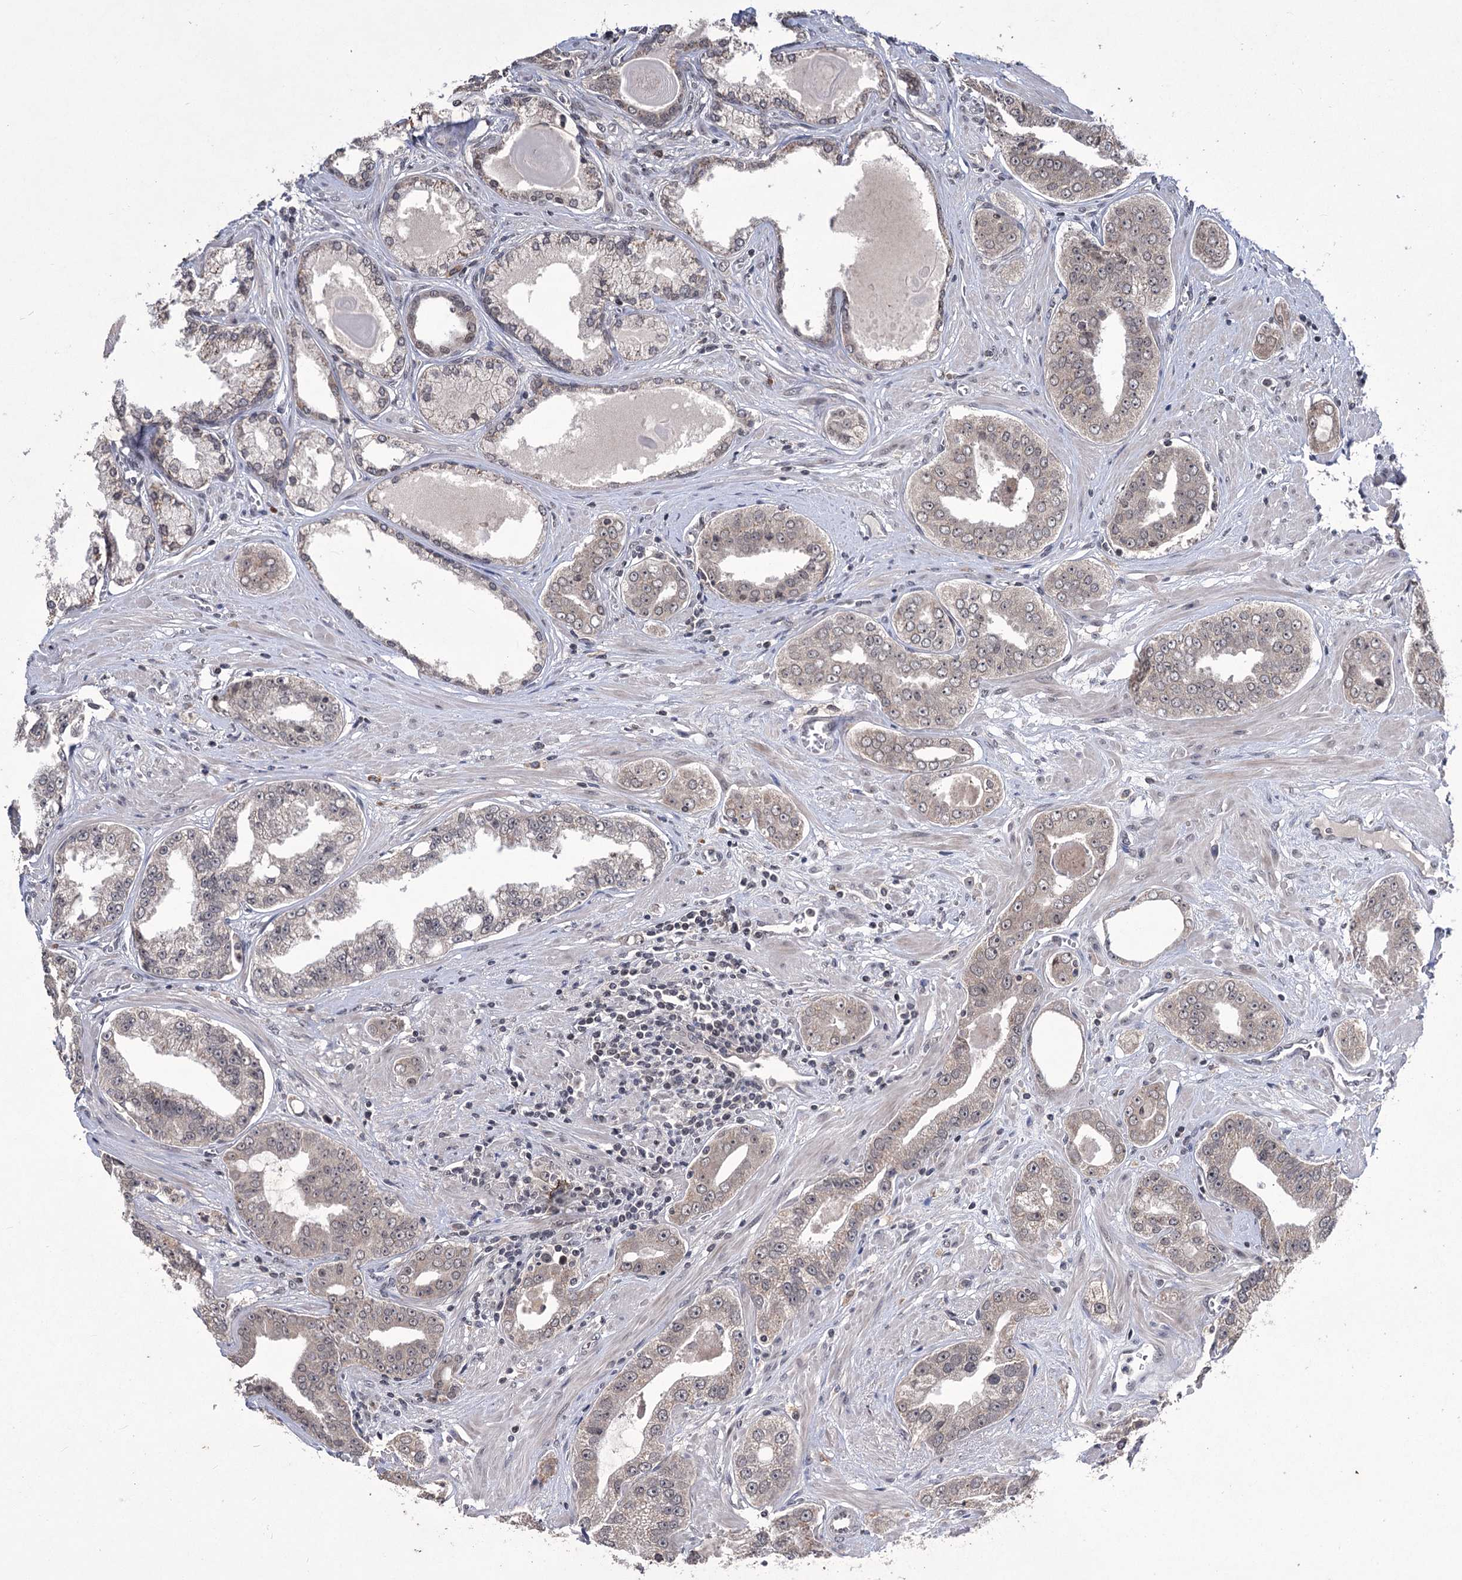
{"staining": {"intensity": "weak", "quantity": "25%-75%", "location": "cytoplasmic/membranous,nuclear"}, "tissue": "prostate cancer", "cell_type": "Tumor cells", "image_type": "cancer", "snomed": [{"axis": "morphology", "description": "Adenocarcinoma, High grade"}, {"axis": "topography", "description": "Prostate"}], "caption": "This histopathology image shows prostate cancer stained with IHC to label a protein in brown. The cytoplasmic/membranous and nuclear of tumor cells show weak positivity for the protein. Nuclei are counter-stained blue.", "gene": "VGLL4", "patient": {"sex": "male", "age": 71}}